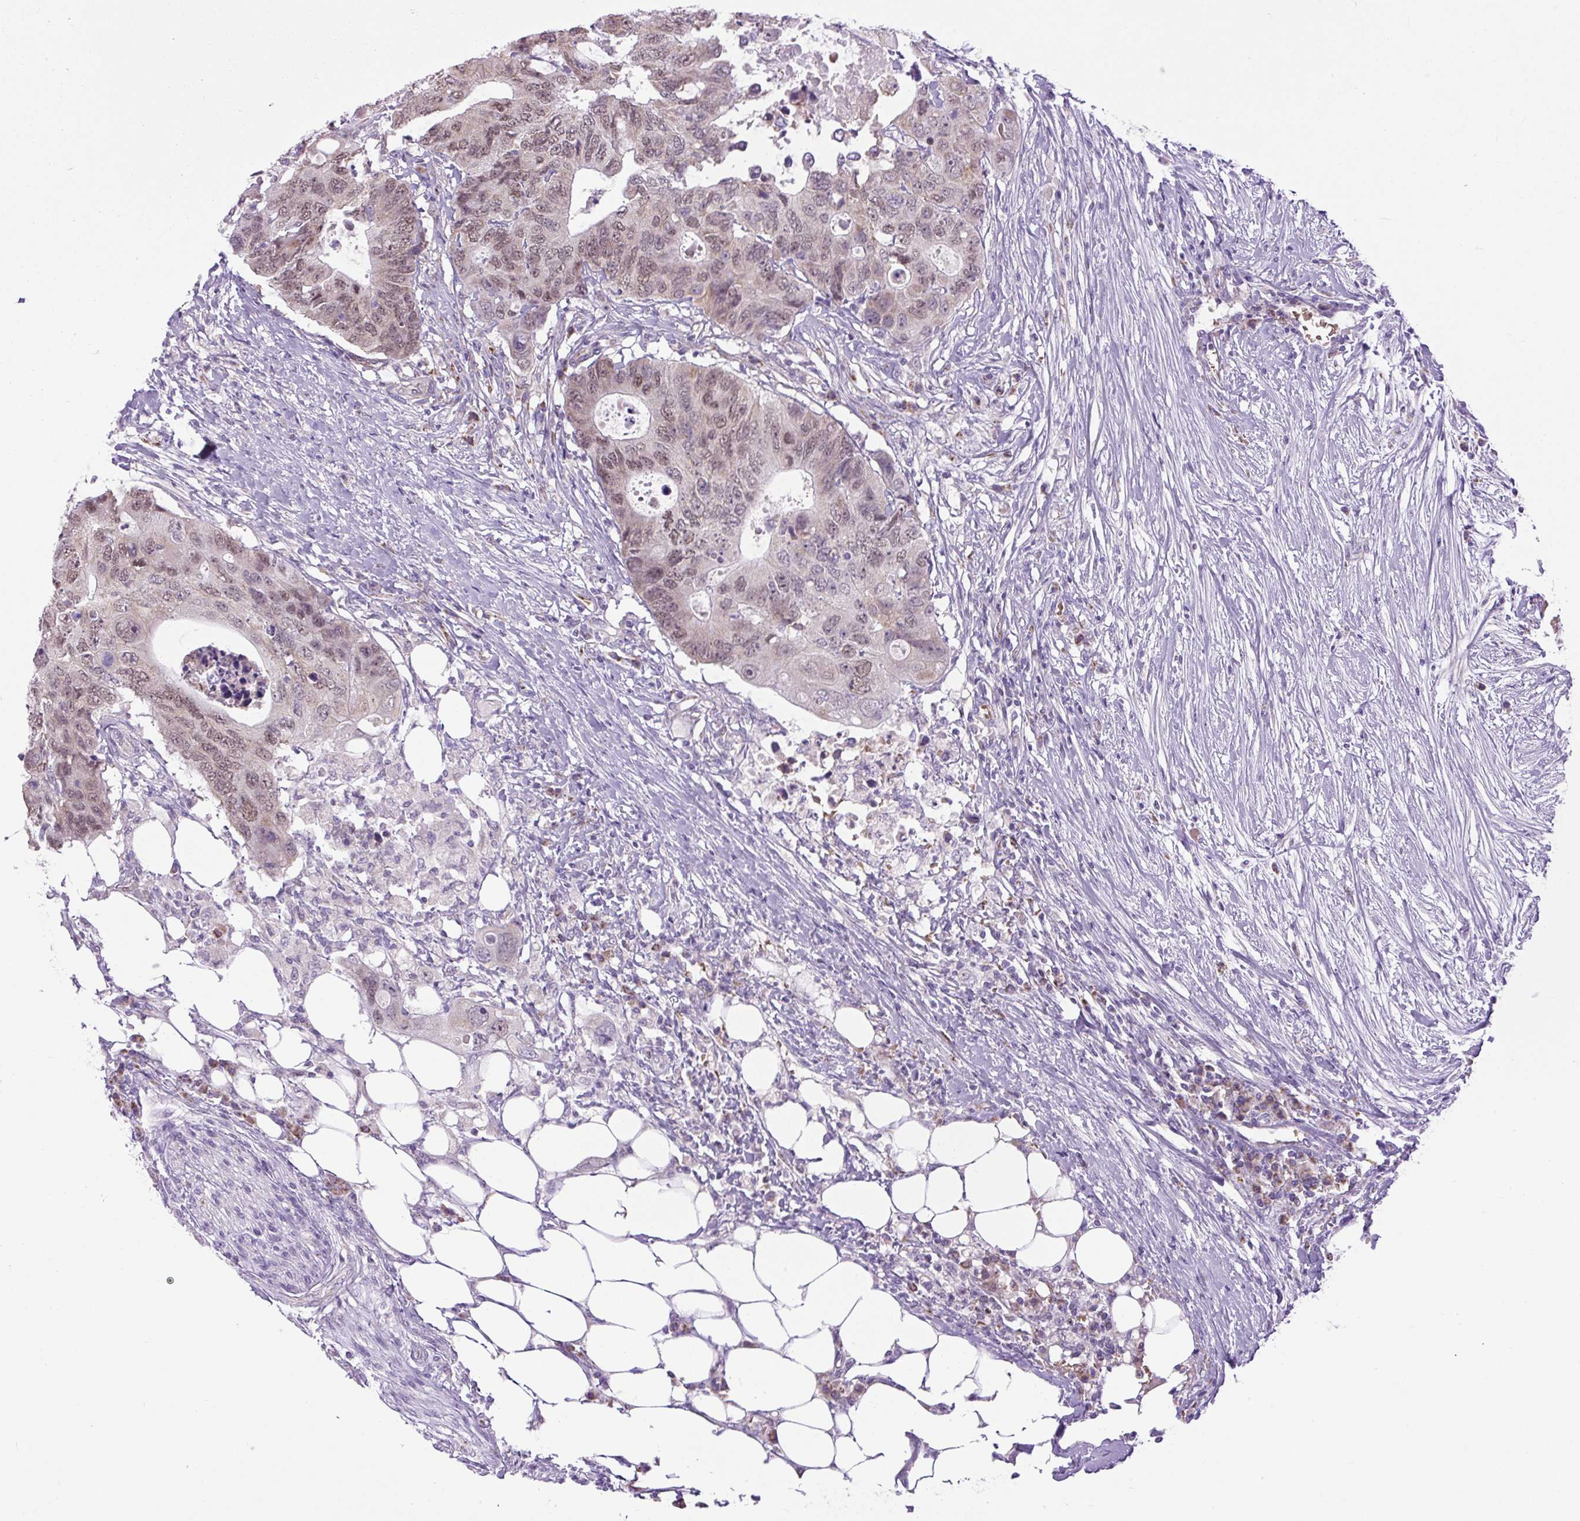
{"staining": {"intensity": "weak", "quantity": ">75%", "location": "nuclear"}, "tissue": "colorectal cancer", "cell_type": "Tumor cells", "image_type": "cancer", "snomed": [{"axis": "morphology", "description": "Adenocarcinoma, NOS"}, {"axis": "topography", "description": "Colon"}], "caption": "An IHC histopathology image of tumor tissue is shown. Protein staining in brown labels weak nuclear positivity in colorectal adenocarcinoma within tumor cells.", "gene": "SCO2", "patient": {"sex": "male", "age": 71}}